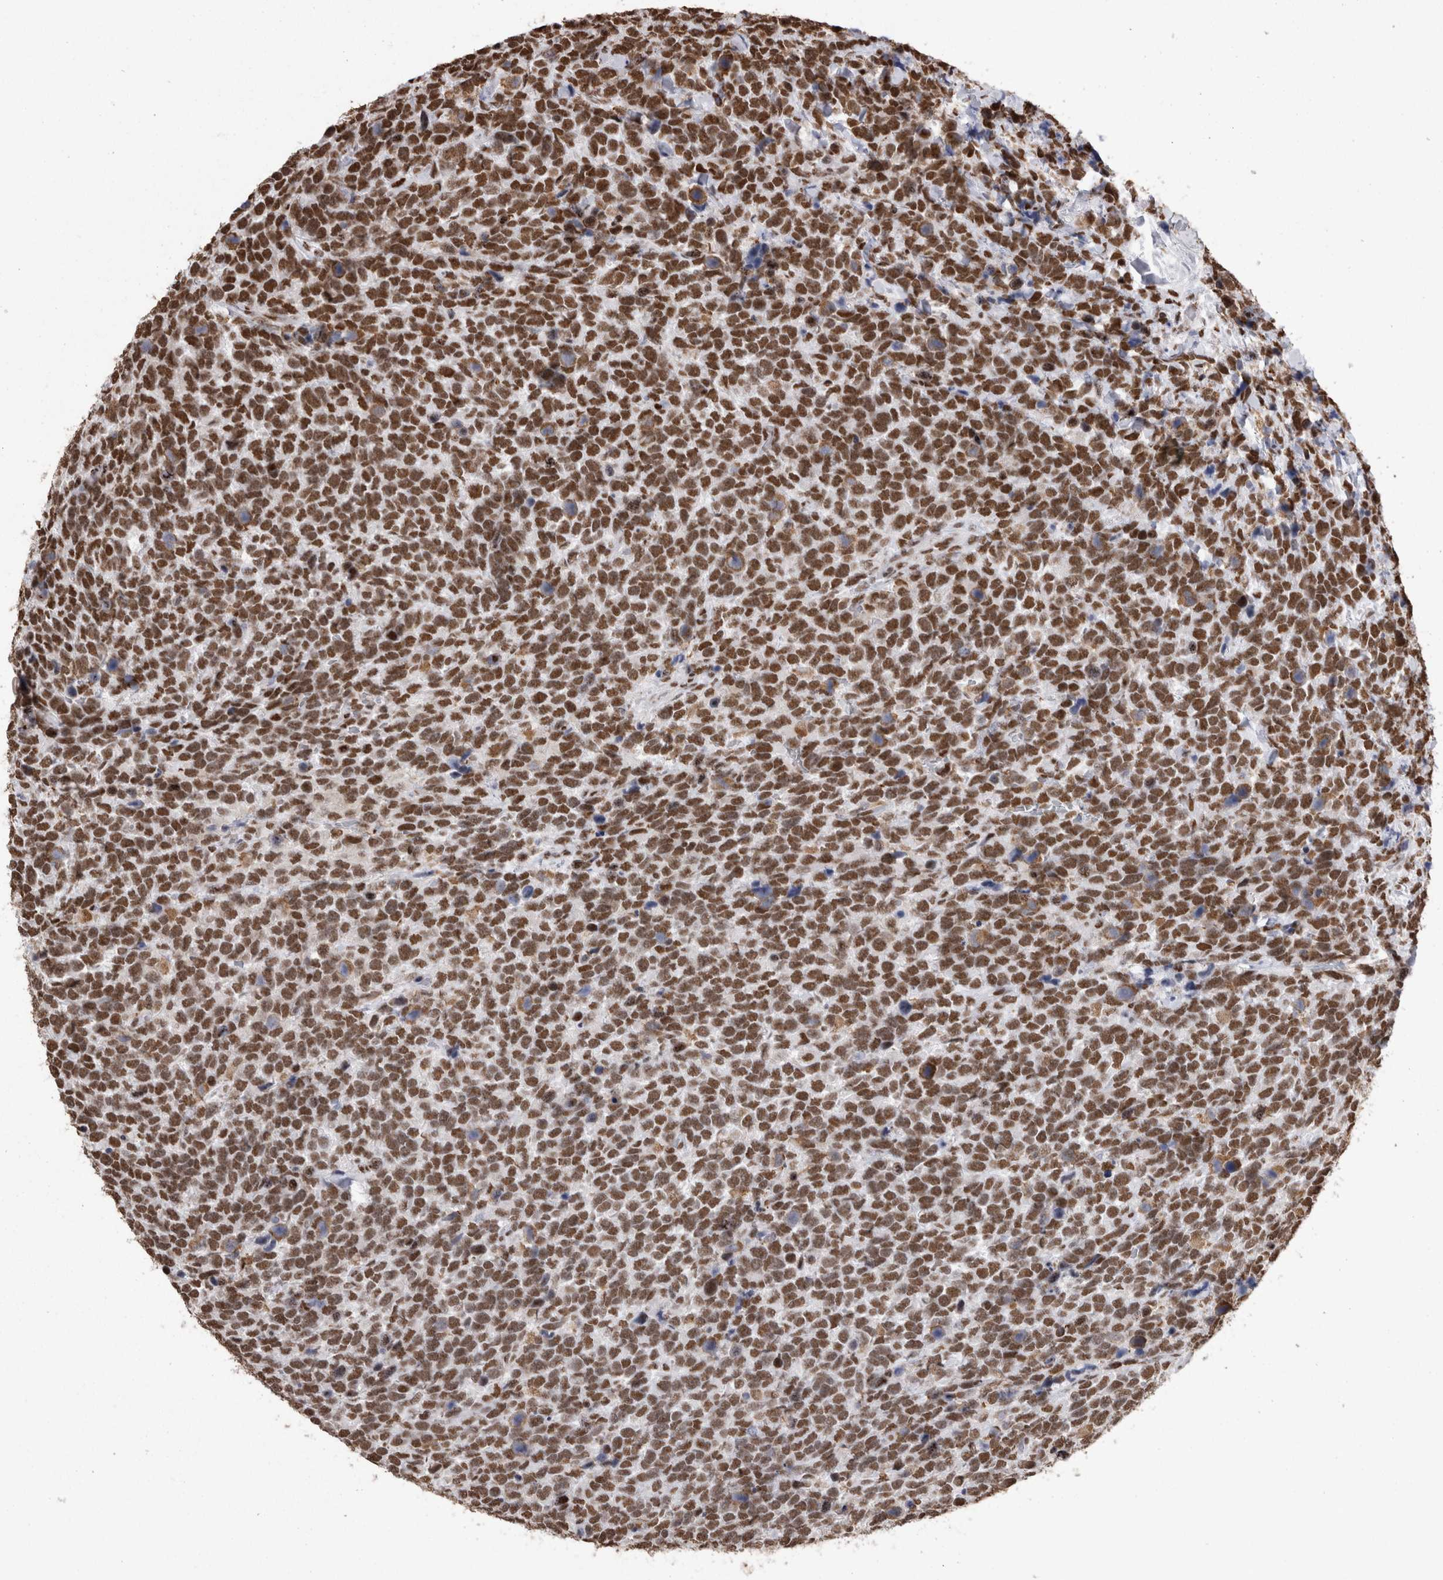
{"staining": {"intensity": "strong", "quantity": ">75%", "location": "nuclear"}, "tissue": "urothelial cancer", "cell_type": "Tumor cells", "image_type": "cancer", "snomed": [{"axis": "morphology", "description": "Urothelial carcinoma, High grade"}, {"axis": "topography", "description": "Urinary bladder"}], "caption": "Urothelial carcinoma (high-grade) stained for a protein reveals strong nuclear positivity in tumor cells.", "gene": "HNRNPM", "patient": {"sex": "female", "age": 82}}